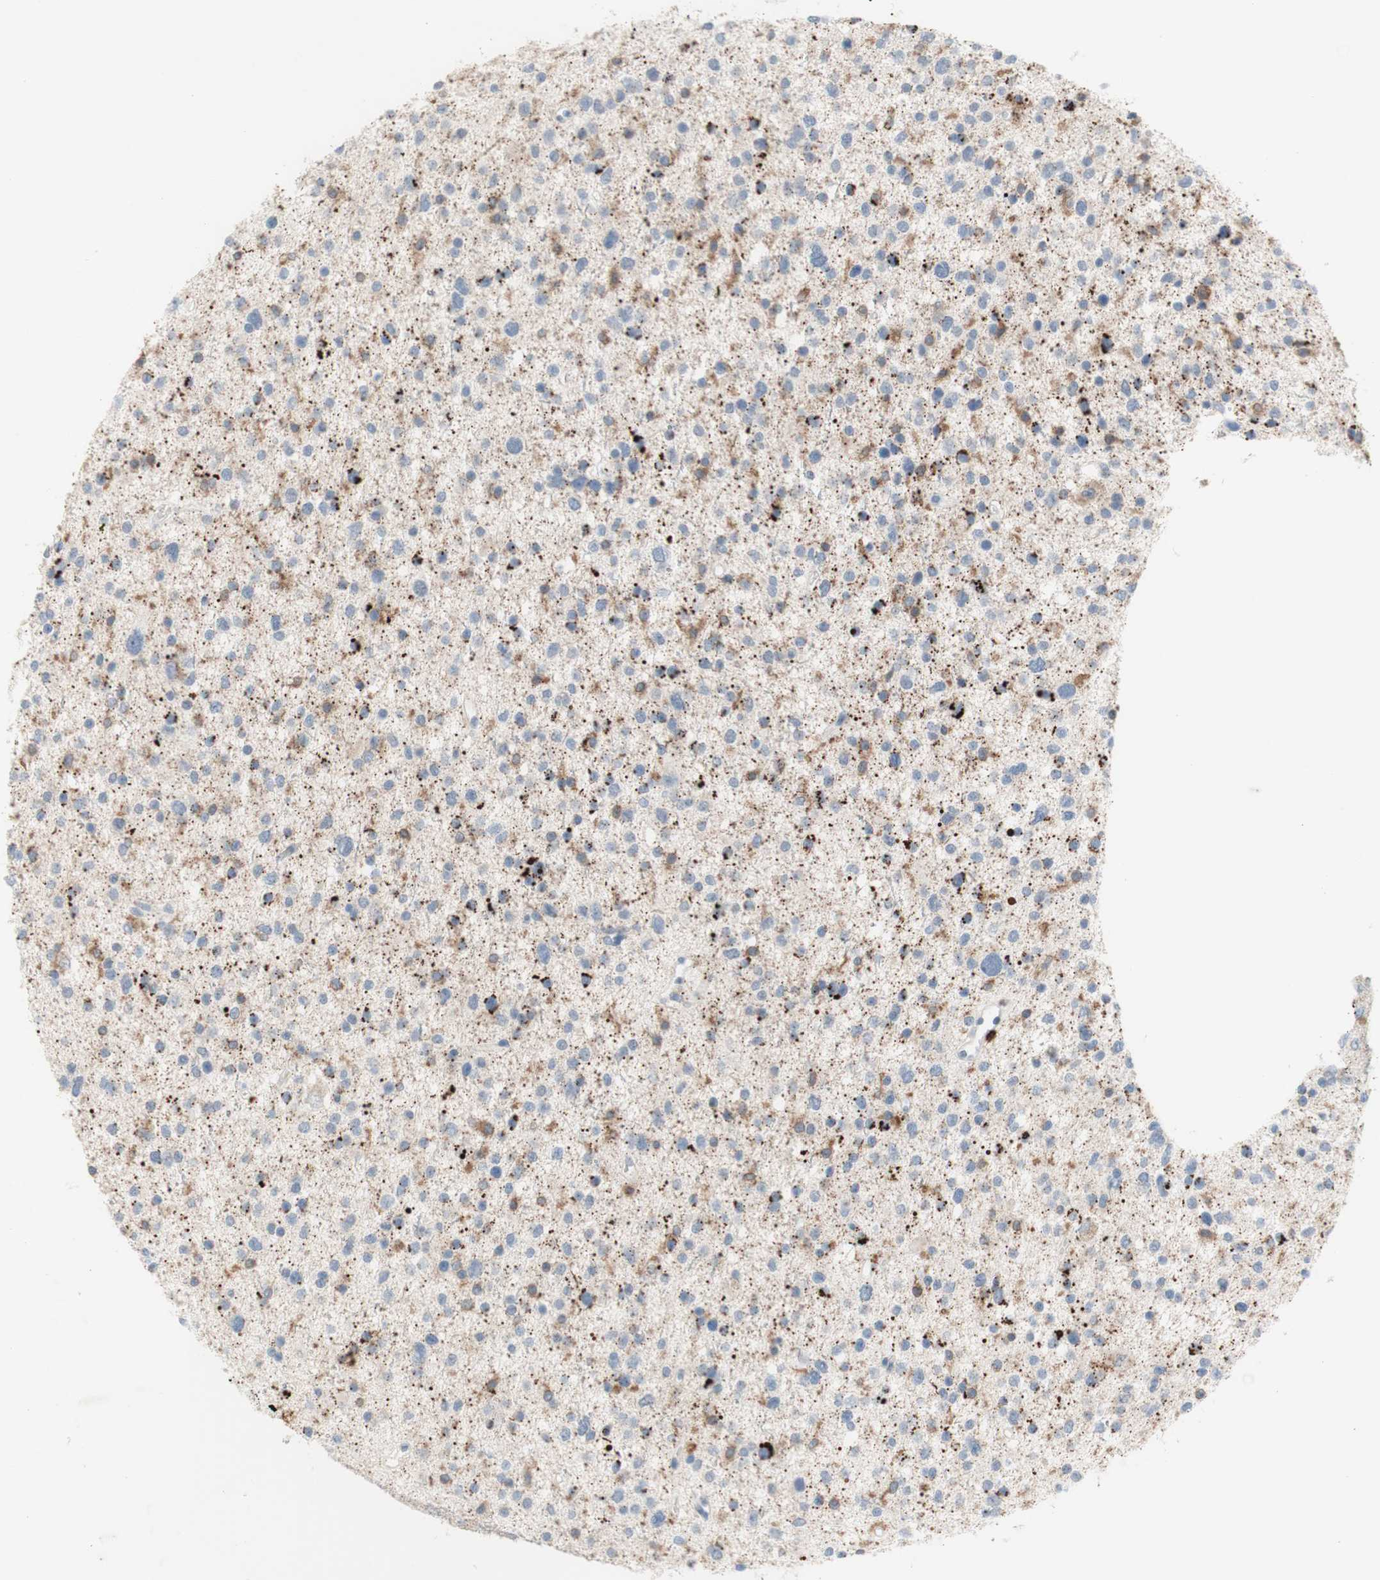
{"staining": {"intensity": "moderate", "quantity": "<25%", "location": "cytoplasmic/membranous"}, "tissue": "glioma", "cell_type": "Tumor cells", "image_type": "cancer", "snomed": [{"axis": "morphology", "description": "Glioma, malignant, Low grade"}, {"axis": "topography", "description": "Brain"}], "caption": "Protein expression analysis of human glioma reveals moderate cytoplasmic/membranous staining in approximately <25% of tumor cells.", "gene": "SPINK6", "patient": {"sex": "female", "age": 37}}